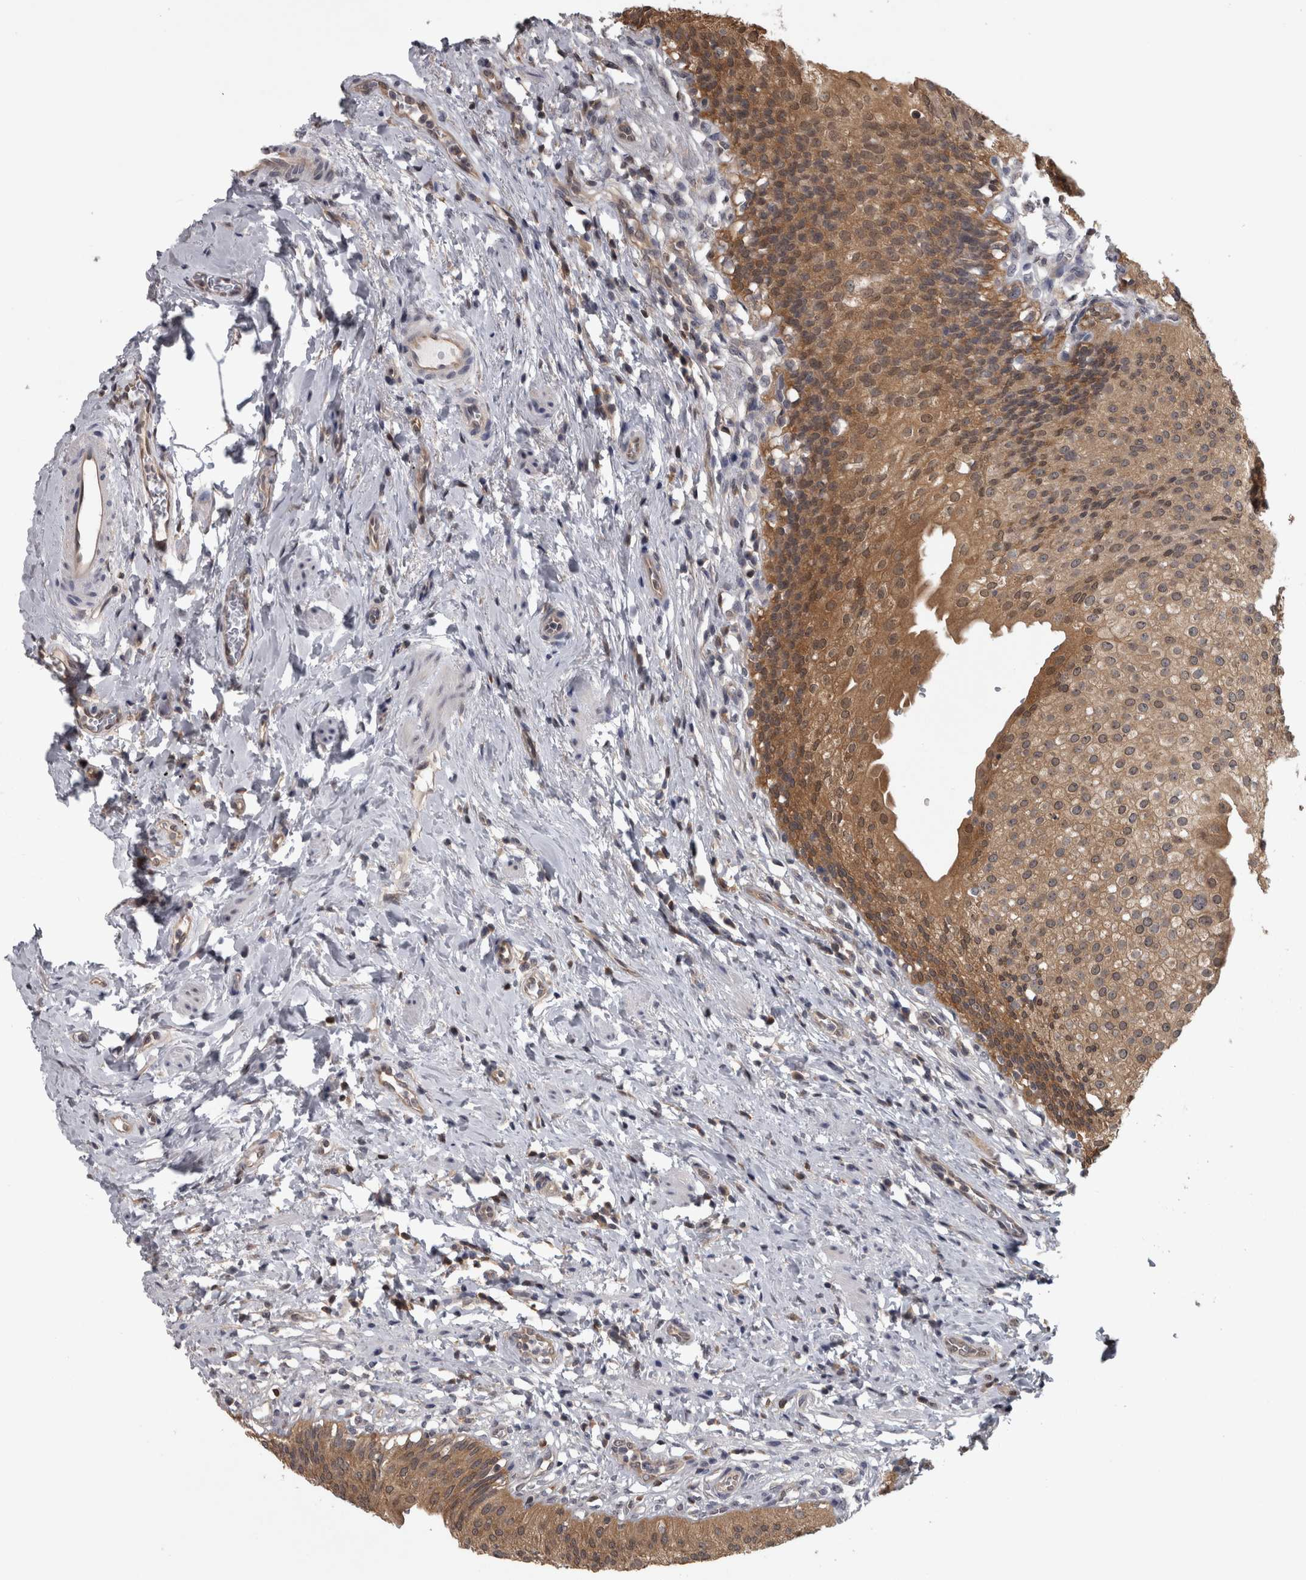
{"staining": {"intensity": "moderate", "quantity": ">75%", "location": "cytoplasmic/membranous"}, "tissue": "urothelial cancer", "cell_type": "Tumor cells", "image_type": "cancer", "snomed": [{"axis": "morphology", "description": "Normal tissue, NOS"}, {"axis": "morphology", "description": "Urothelial carcinoma, Low grade"}, {"axis": "topography", "description": "Smooth muscle"}, {"axis": "topography", "description": "Urinary bladder"}], "caption": "Immunohistochemistry (IHC) of human urothelial cancer displays medium levels of moderate cytoplasmic/membranous expression in approximately >75% of tumor cells. The protein of interest is shown in brown color, while the nuclei are stained blue.", "gene": "APRT", "patient": {"sex": "male", "age": 60}}